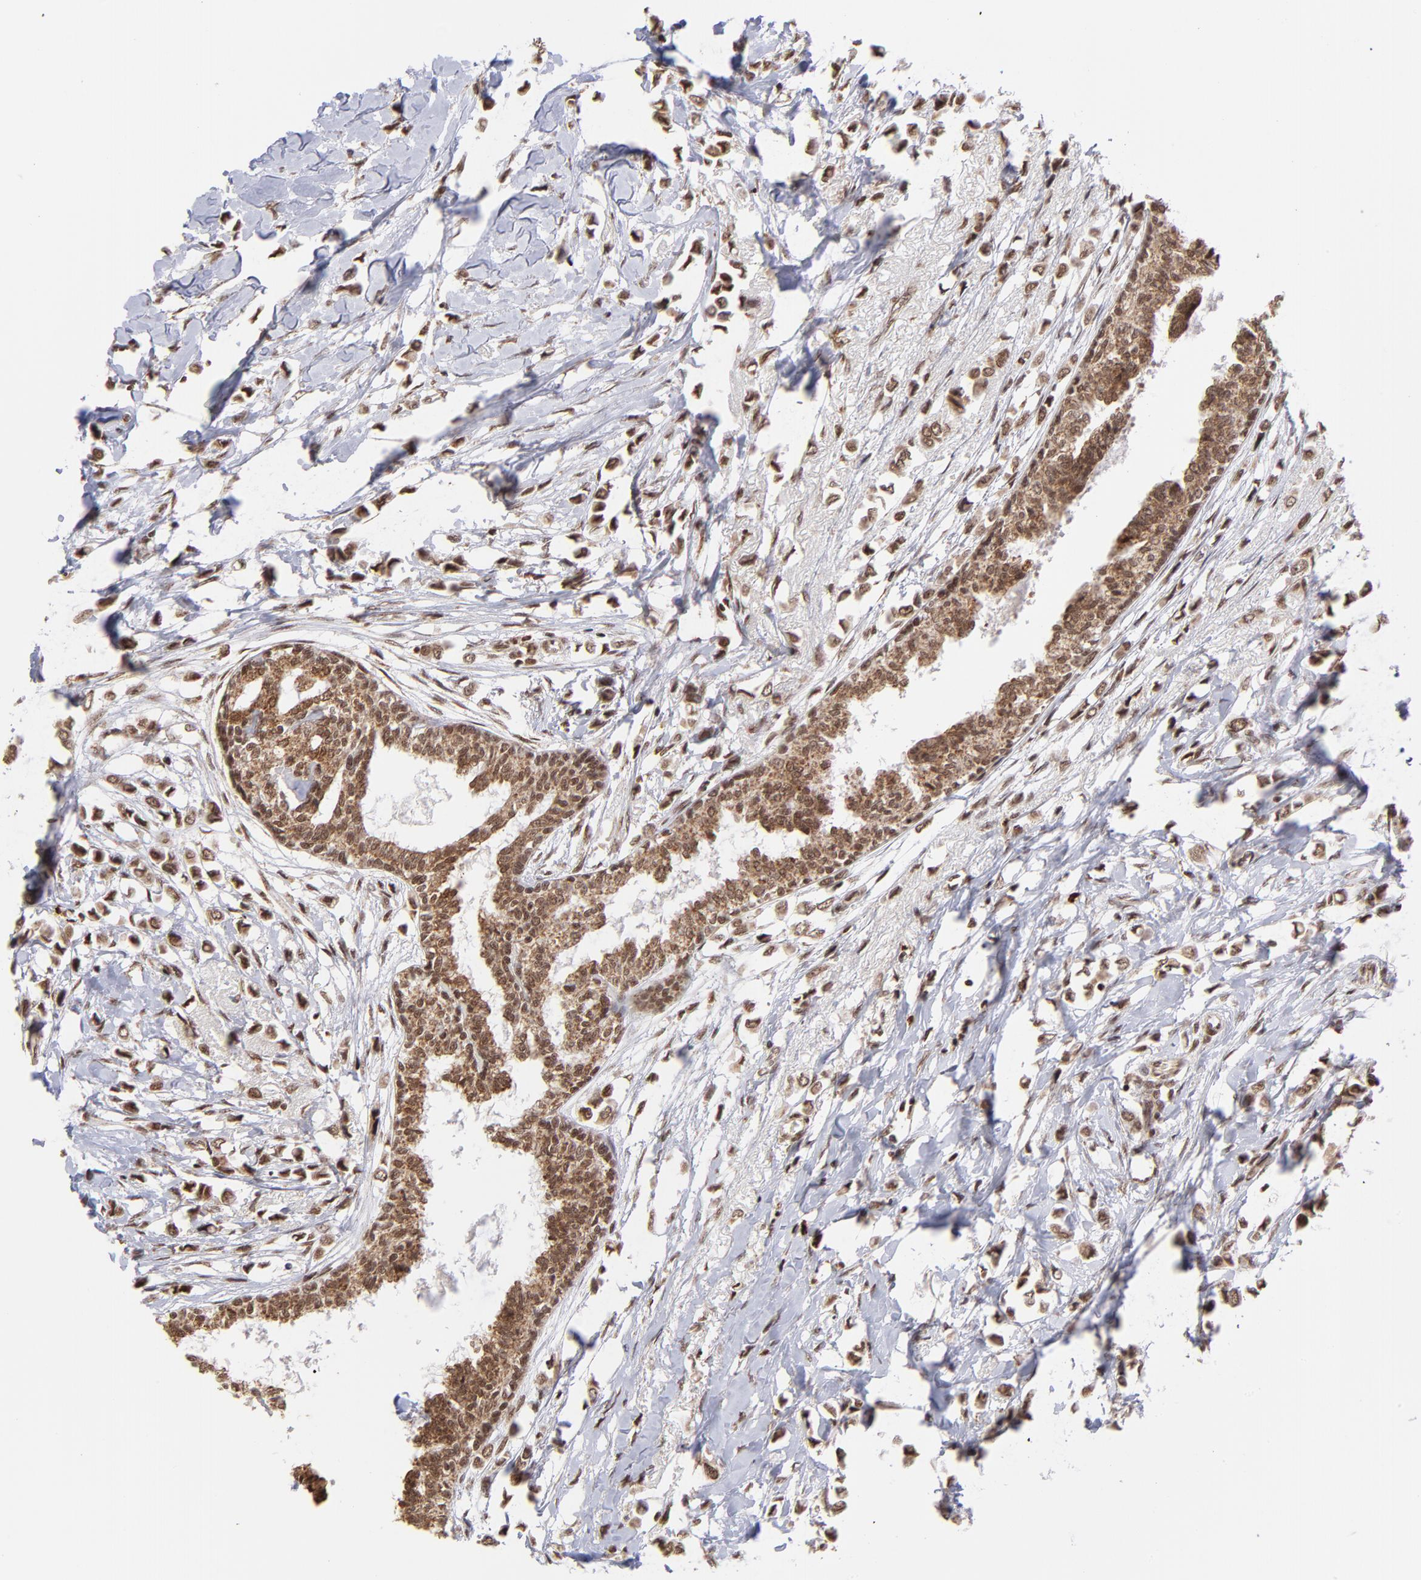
{"staining": {"intensity": "moderate", "quantity": ">75%", "location": "cytoplasmic/membranous,nuclear"}, "tissue": "breast cancer", "cell_type": "Tumor cells", "image_type": "cancer", "snomed": [{"axis": "morphology", "description": "Lobular carcinoma"}, {"axis": "topography", "description": "Breast"}], "caption": "Breast lobular carcinoma was stained to show a protein in brown. There is medium levels of moderate cytoplasmic/membranous and nuclear expression in about >75% of tumor cells.", "gene": "ZFX", "patient": {"sex": "female", "age": 51}}